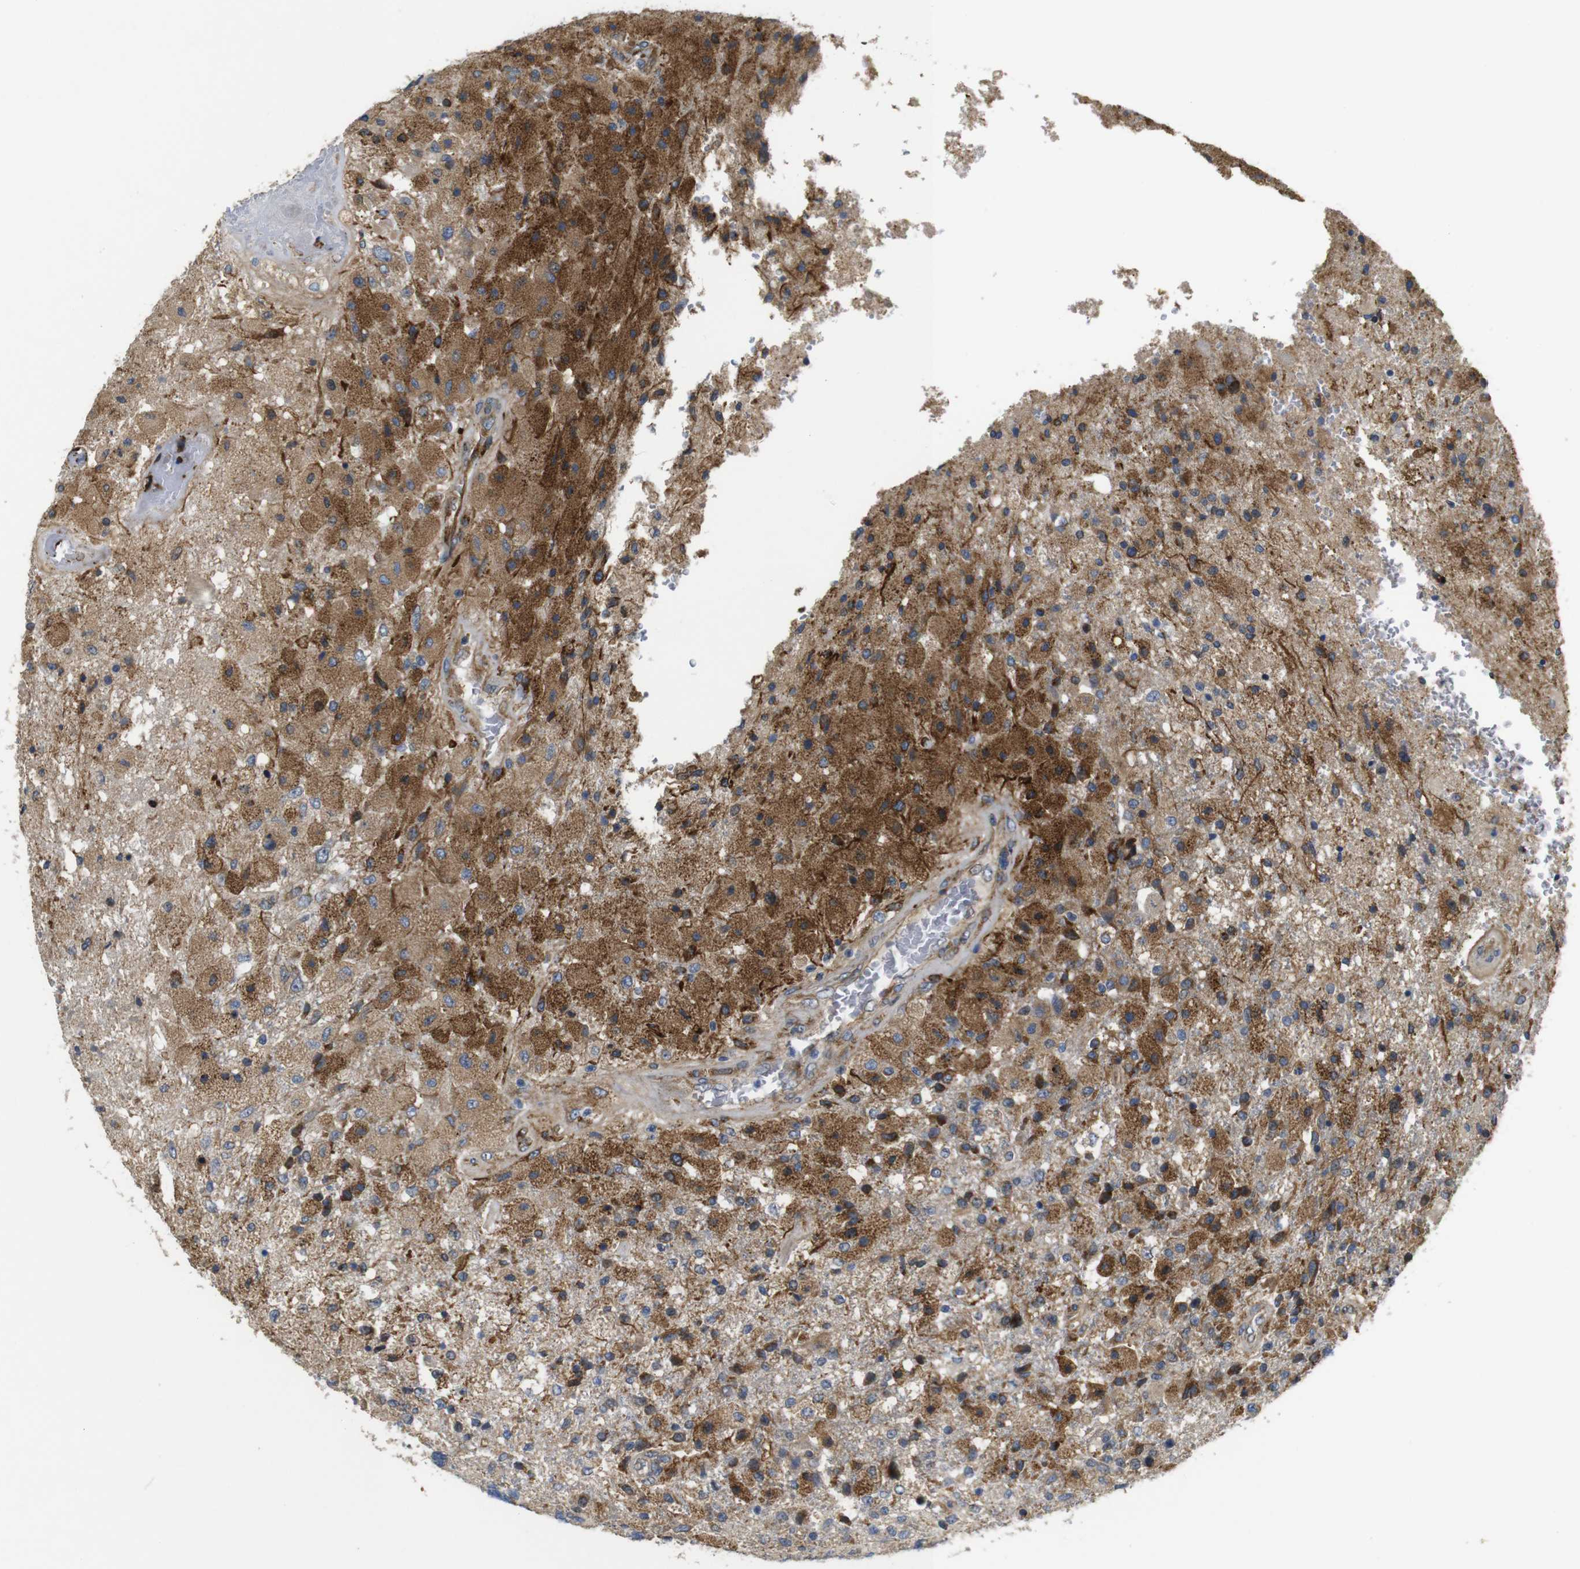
{"staining": {"intensity": "moderate", "quantity": "25%-75%", "location": "cytoplasmic/membranous"}, "tissue": "glioma", "cell_type": "Tumor cells", "image_type": "cancer", "snomed": [{"axis": "morphology", "description": "Normal tissue, NOS"}, {"axis": "morphology", "description": "Glioma, malignant, High grade"}, {"axis": "topography", "description": "Cerebral cortex"}], "caption": "Moderate cytoplasmic/membranous expression is appreciated in about 25%-75% of tumor cells in glioma.", "gene": "UBE2G2", "patient": {"sex": "male", "age": 77}}